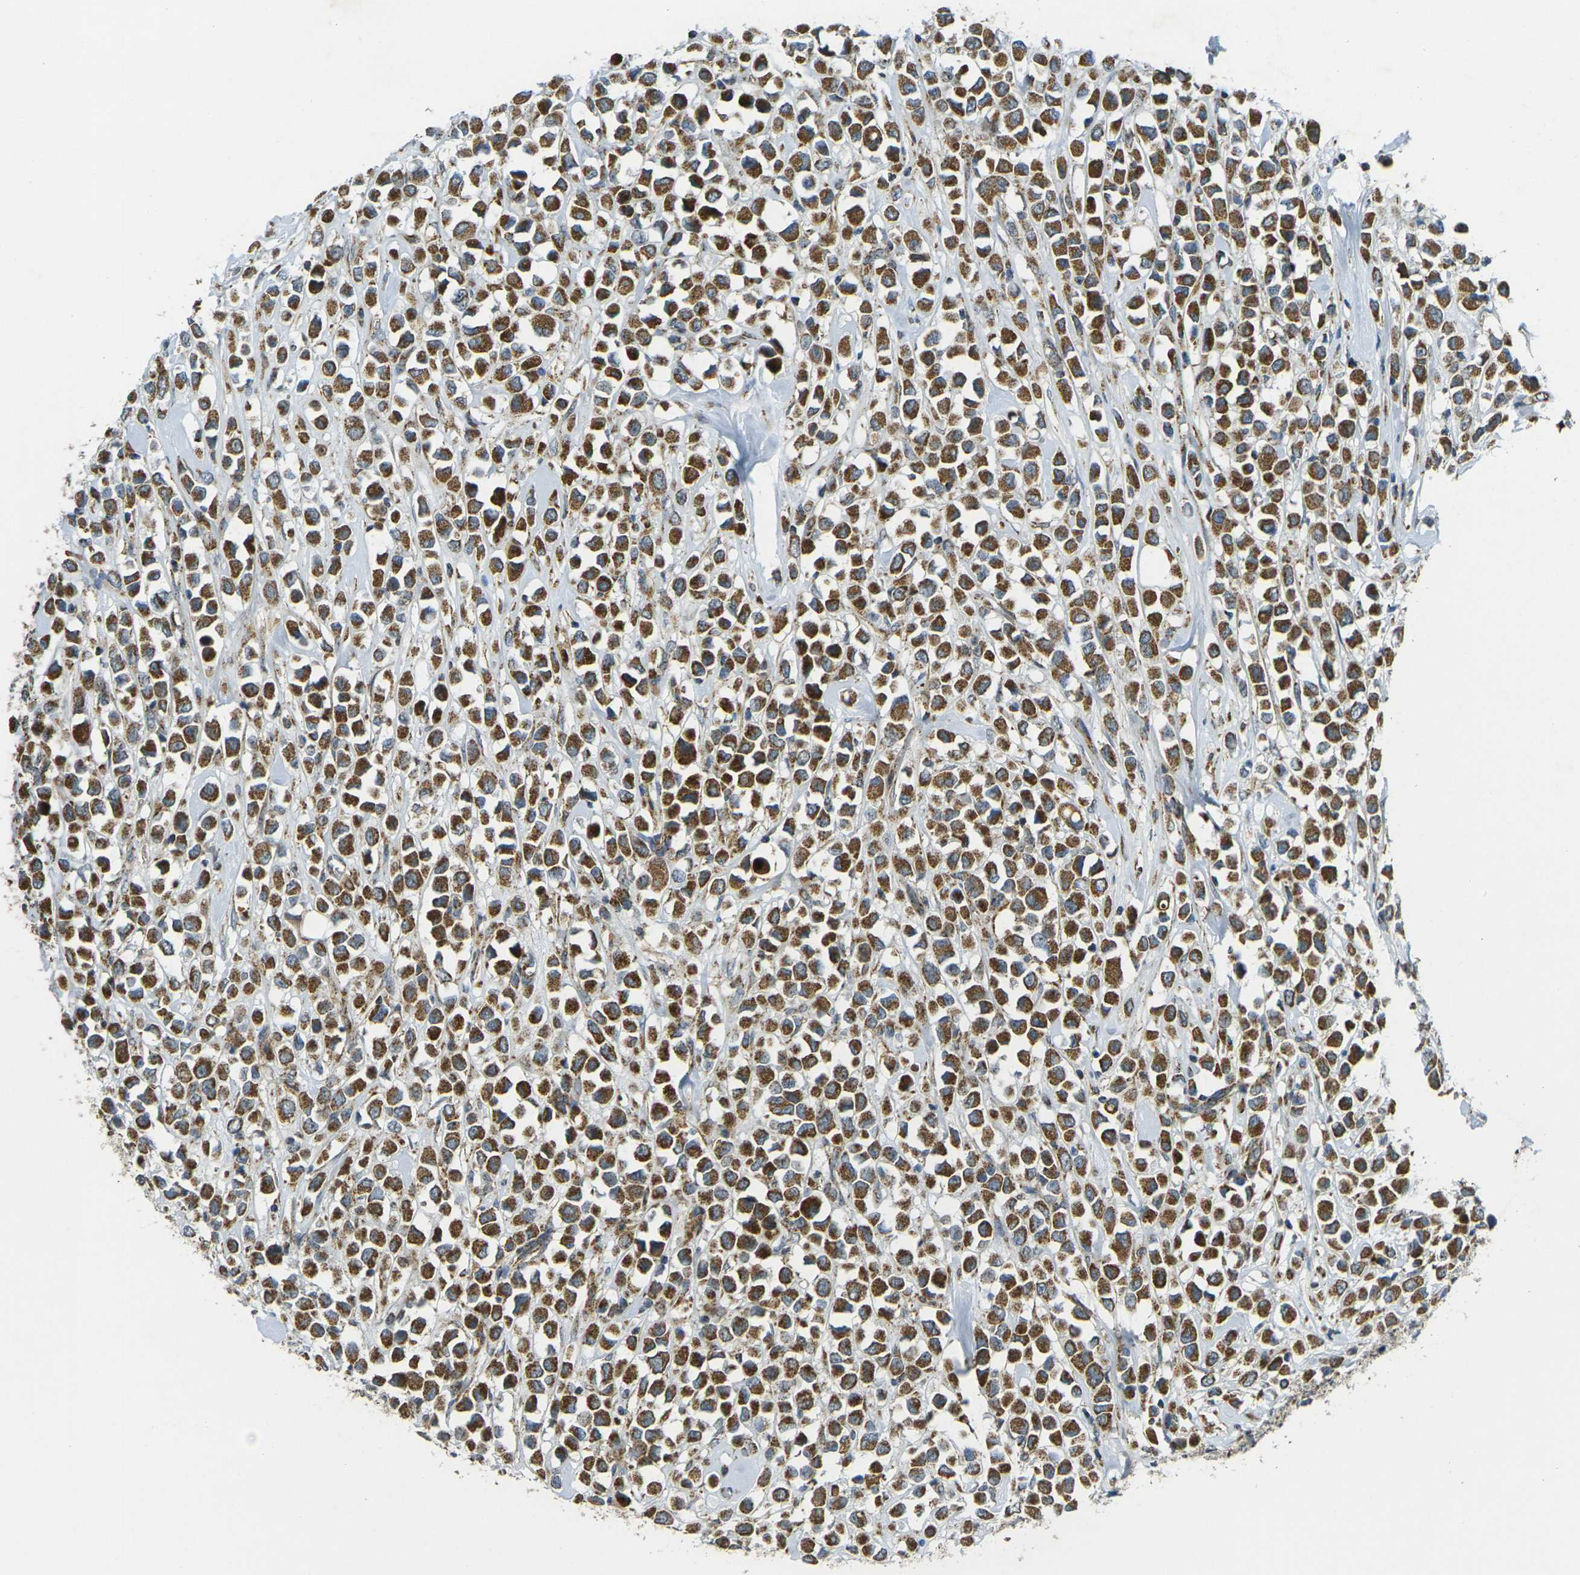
{"staining": {"intensity": "strong", "quantity": ">75%", "location": "cytoplasmic/membranous"}, "tissue": "breast cancer", "cell_type": "Tumor cells", "image_type": "cancer", "snomed": [{"axis": "morphology", "description": "Duct carcinoma"}, {"axis": "topography", "description": "Breast"}], "caption": "An immunohistochemistry image of neoplastic tissue is shown. Protein staining in brown shows strong cytoplasmic/membranous positivity in breast cancer (invasive ductal carcinoma) within tumor cells.", "gene": "IGF1R", "patient": {"sex": "female", "age": 61}}